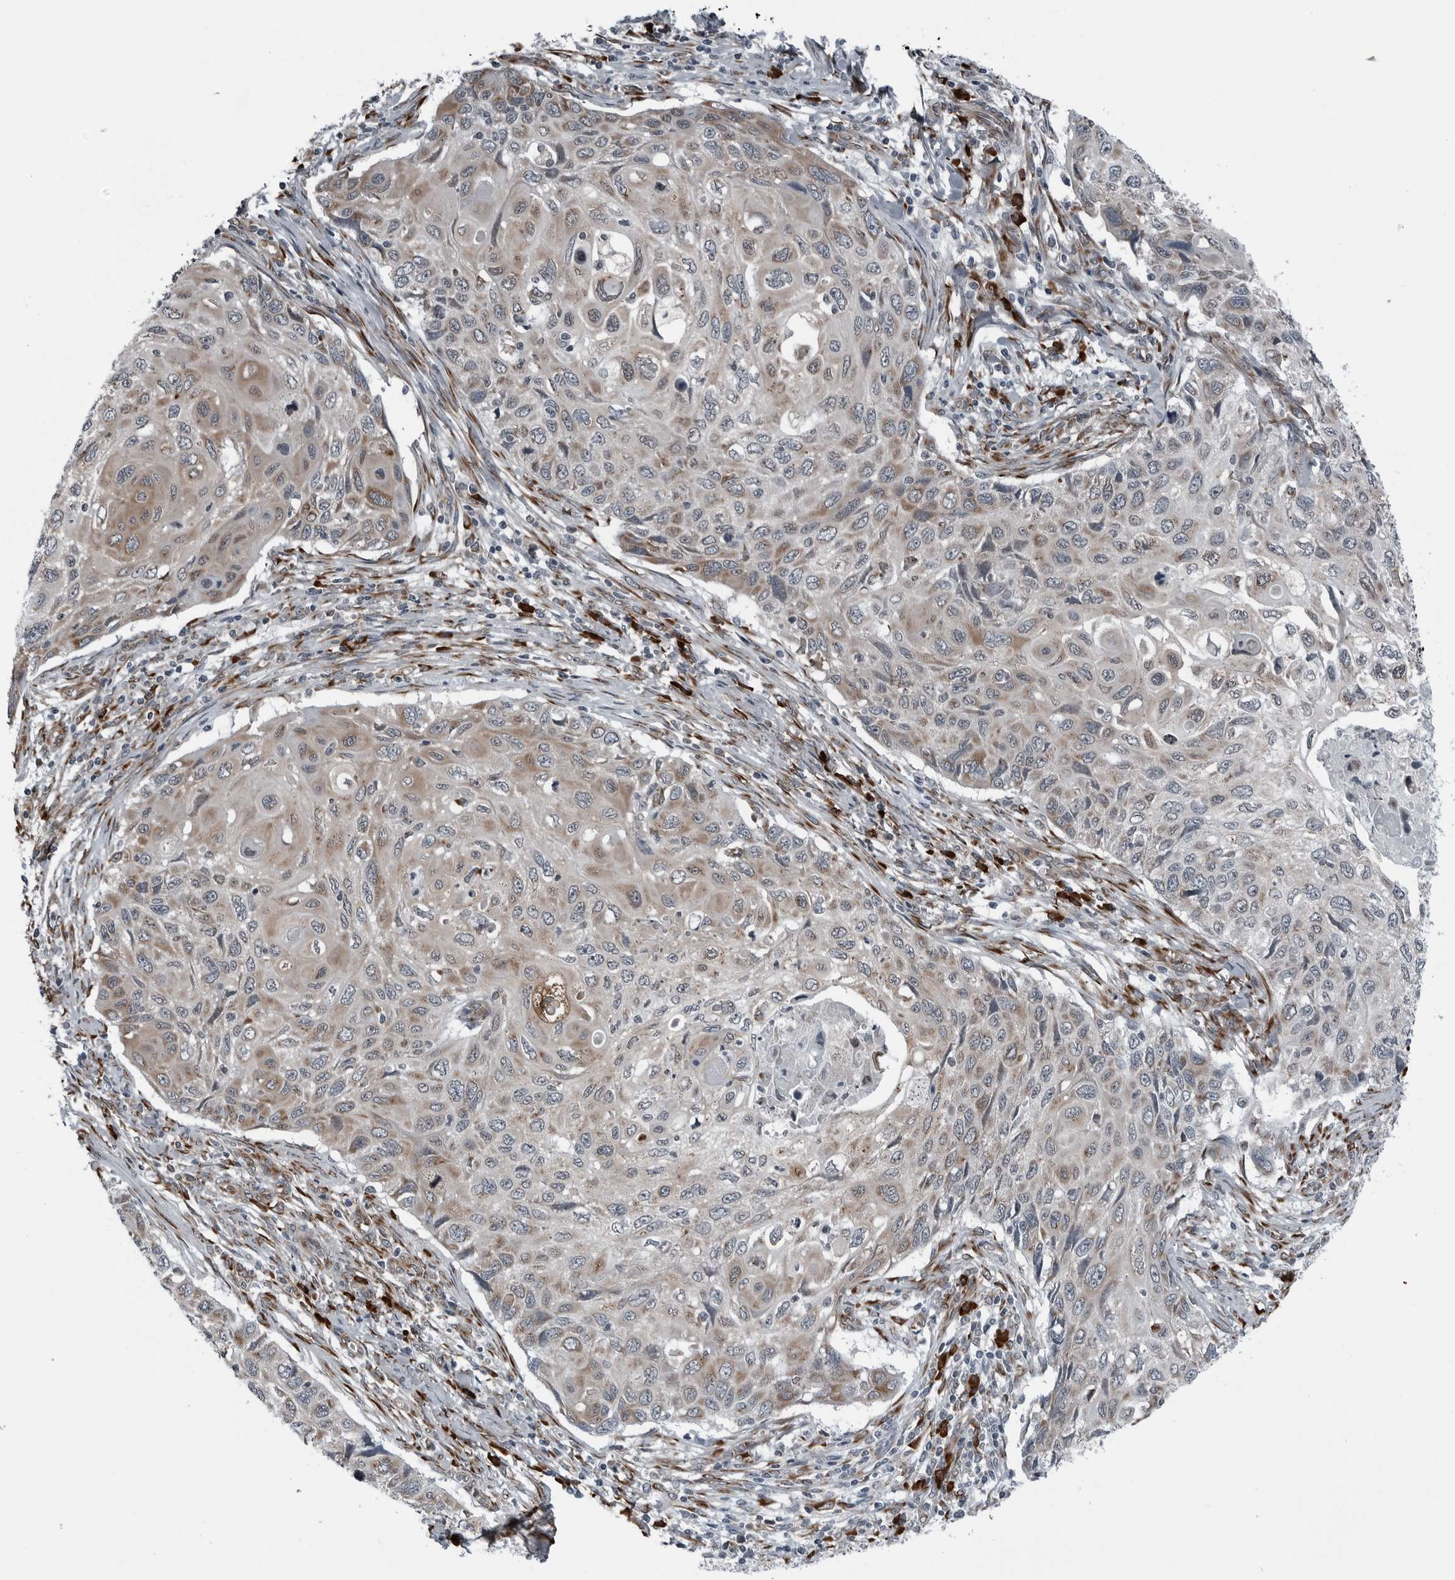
{"staining": {"intensity": "weak", "quantity": "25%-75%", "location": "cytoplasmic/membranous"}, "tissue": "cervical cancer", "cell_type": "Tumor cells", "image_type": "cancer", "snomed": [{"axis": "morphology", "description": "Squamous cell carcinoma, NOS"}, {"axis": "topography", "description": "Cervix"}], "caption": "Squamous cell carcinoma (cervical) tissue displays weak cytoplasmic/membranous positivity in approximately 25%-75% of tumor cells, visualized by immunohistochemistry.", "gene": "CEP85", "patient": {"sex": "female", "age": 70}}